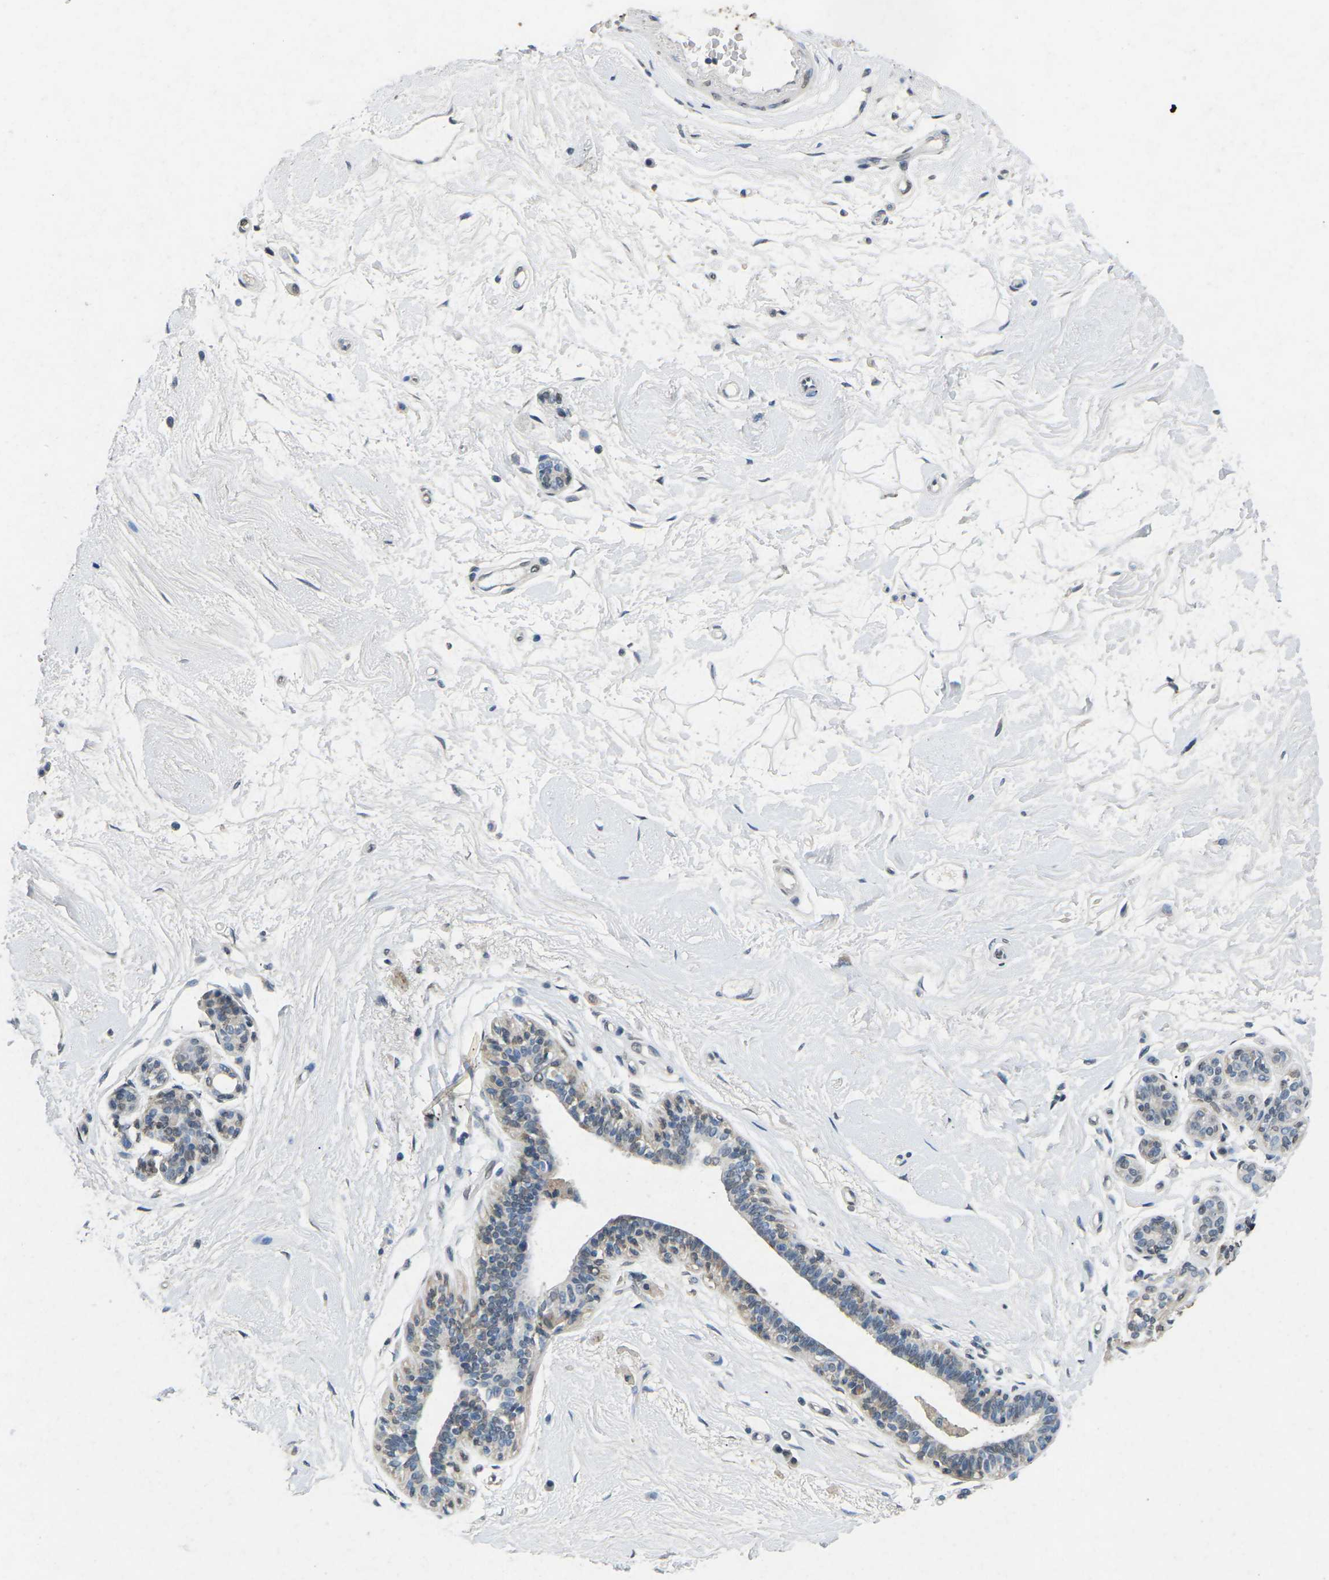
{"staining": {"intensity": "negative", "quantity": "none", "location": "none"}, "tissue": "breast", "cell_type": "Adipocytes", "image_type": "normal", "snomed": [{"axis": "morphology", "description": "Normal tissue, NOS"}, {"axis": "morphology", "description": "Lobular carcinoma"}, {"axis": "topography", "description": "Breast"}], "caption": "Immunohistochemistry (IHC) micrograph of unremarkable breast: human breast stained with DAB exhibits no significant protein positivity in adipocytes.", "gene": "SCNN1B", "patient": {"sex": "female", "age": 59}}